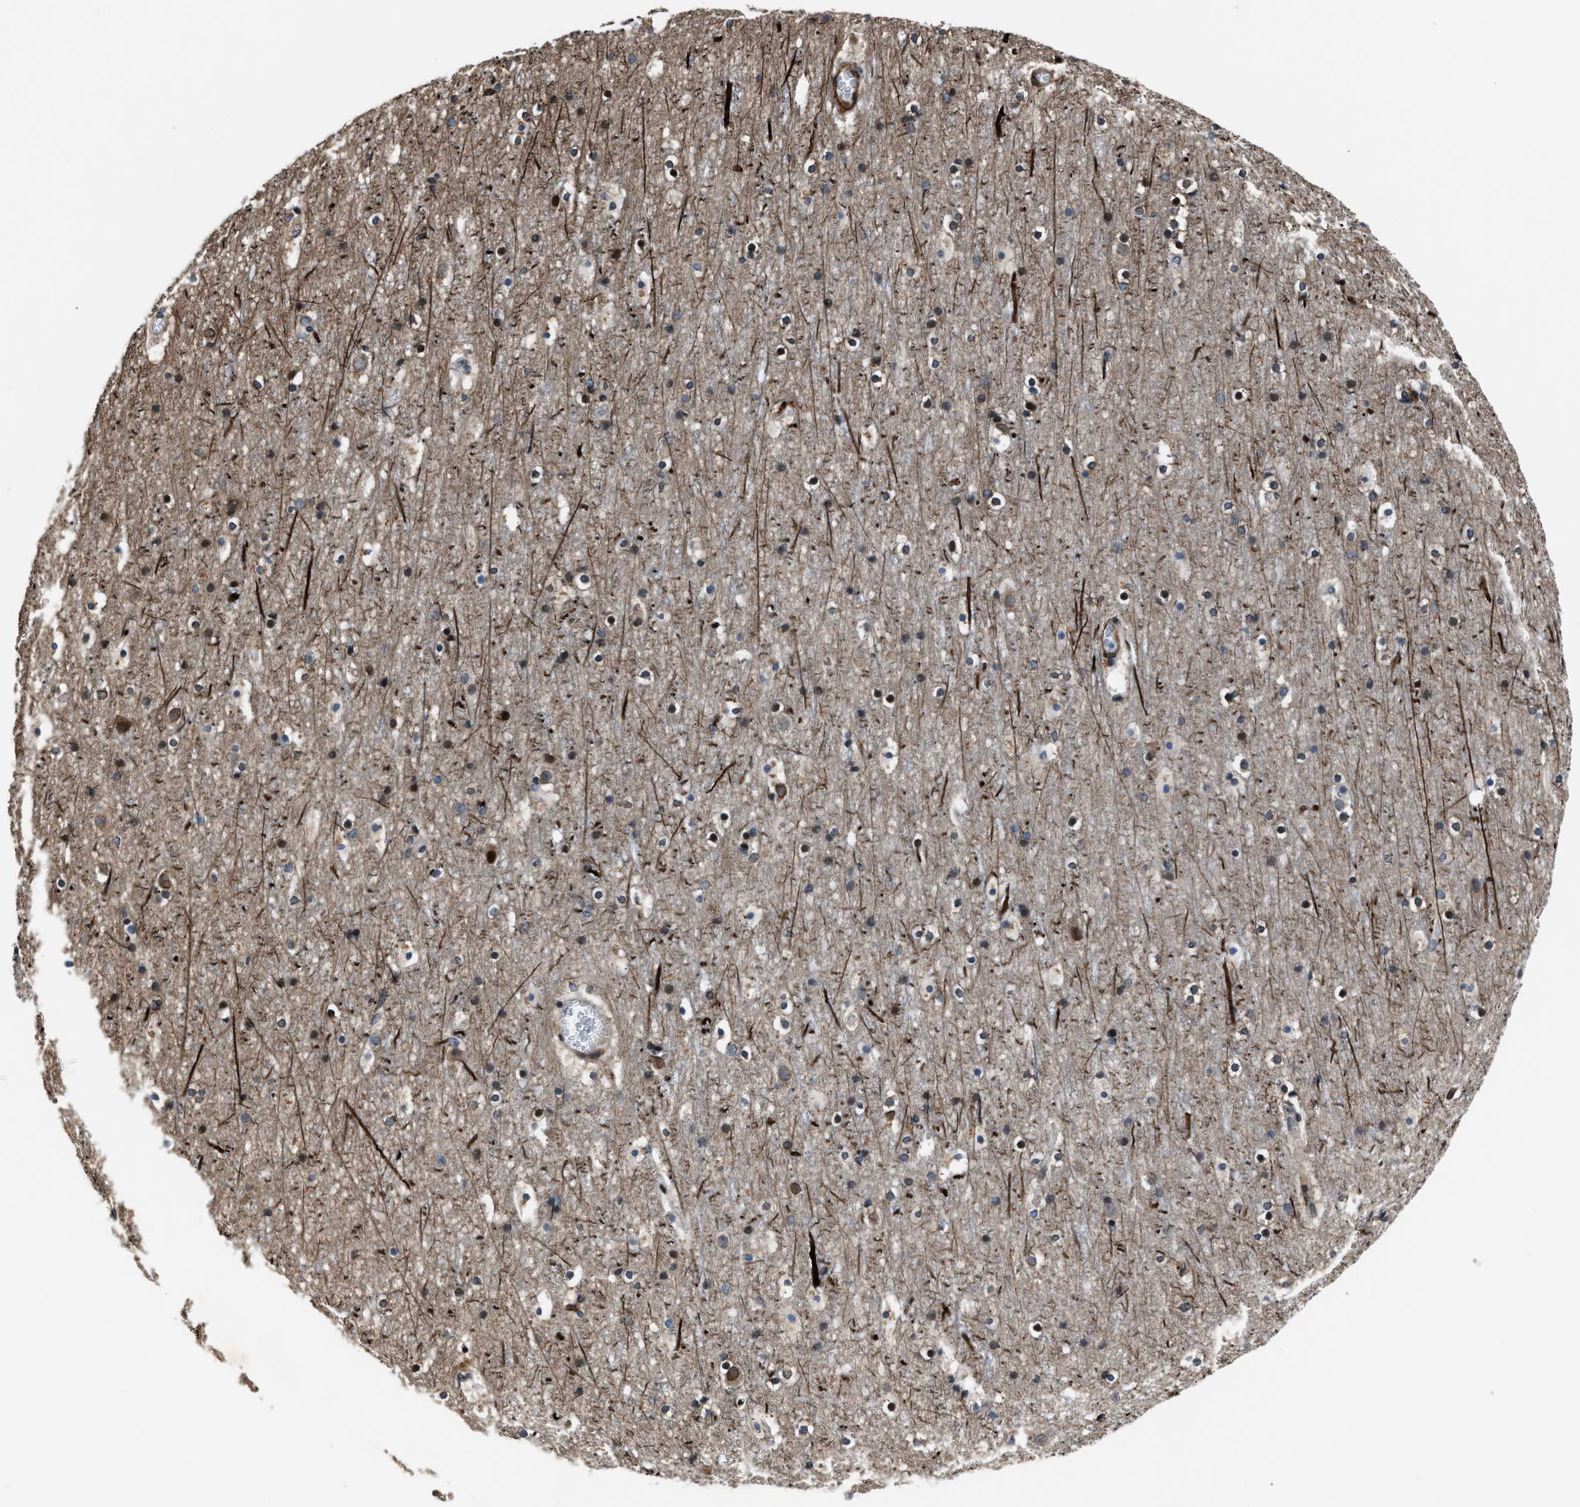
{"staining": {"intensity": "moderate", "quantity": ">75%", "location": "cytoplasmic/membranous"}, "tissue": "cerebral cortex", "cell_type": "Endothelial cells", "image_type": "normal", "snomed": [{"axis": "morphology", "description": "Normal tissue, NOS"}, {"axis": "topography", "description": "Cerebral cortex"}], "caption": "High-power microscopy captured an immunohistochemistry micrograph of unremarkable cerebral cortex, revealing moderate cytoplasmic/membranous expression in about >75% of endothelial cells.", "gene": "DYNC2I1", "patient": {"sex": "male", "age": 45}}